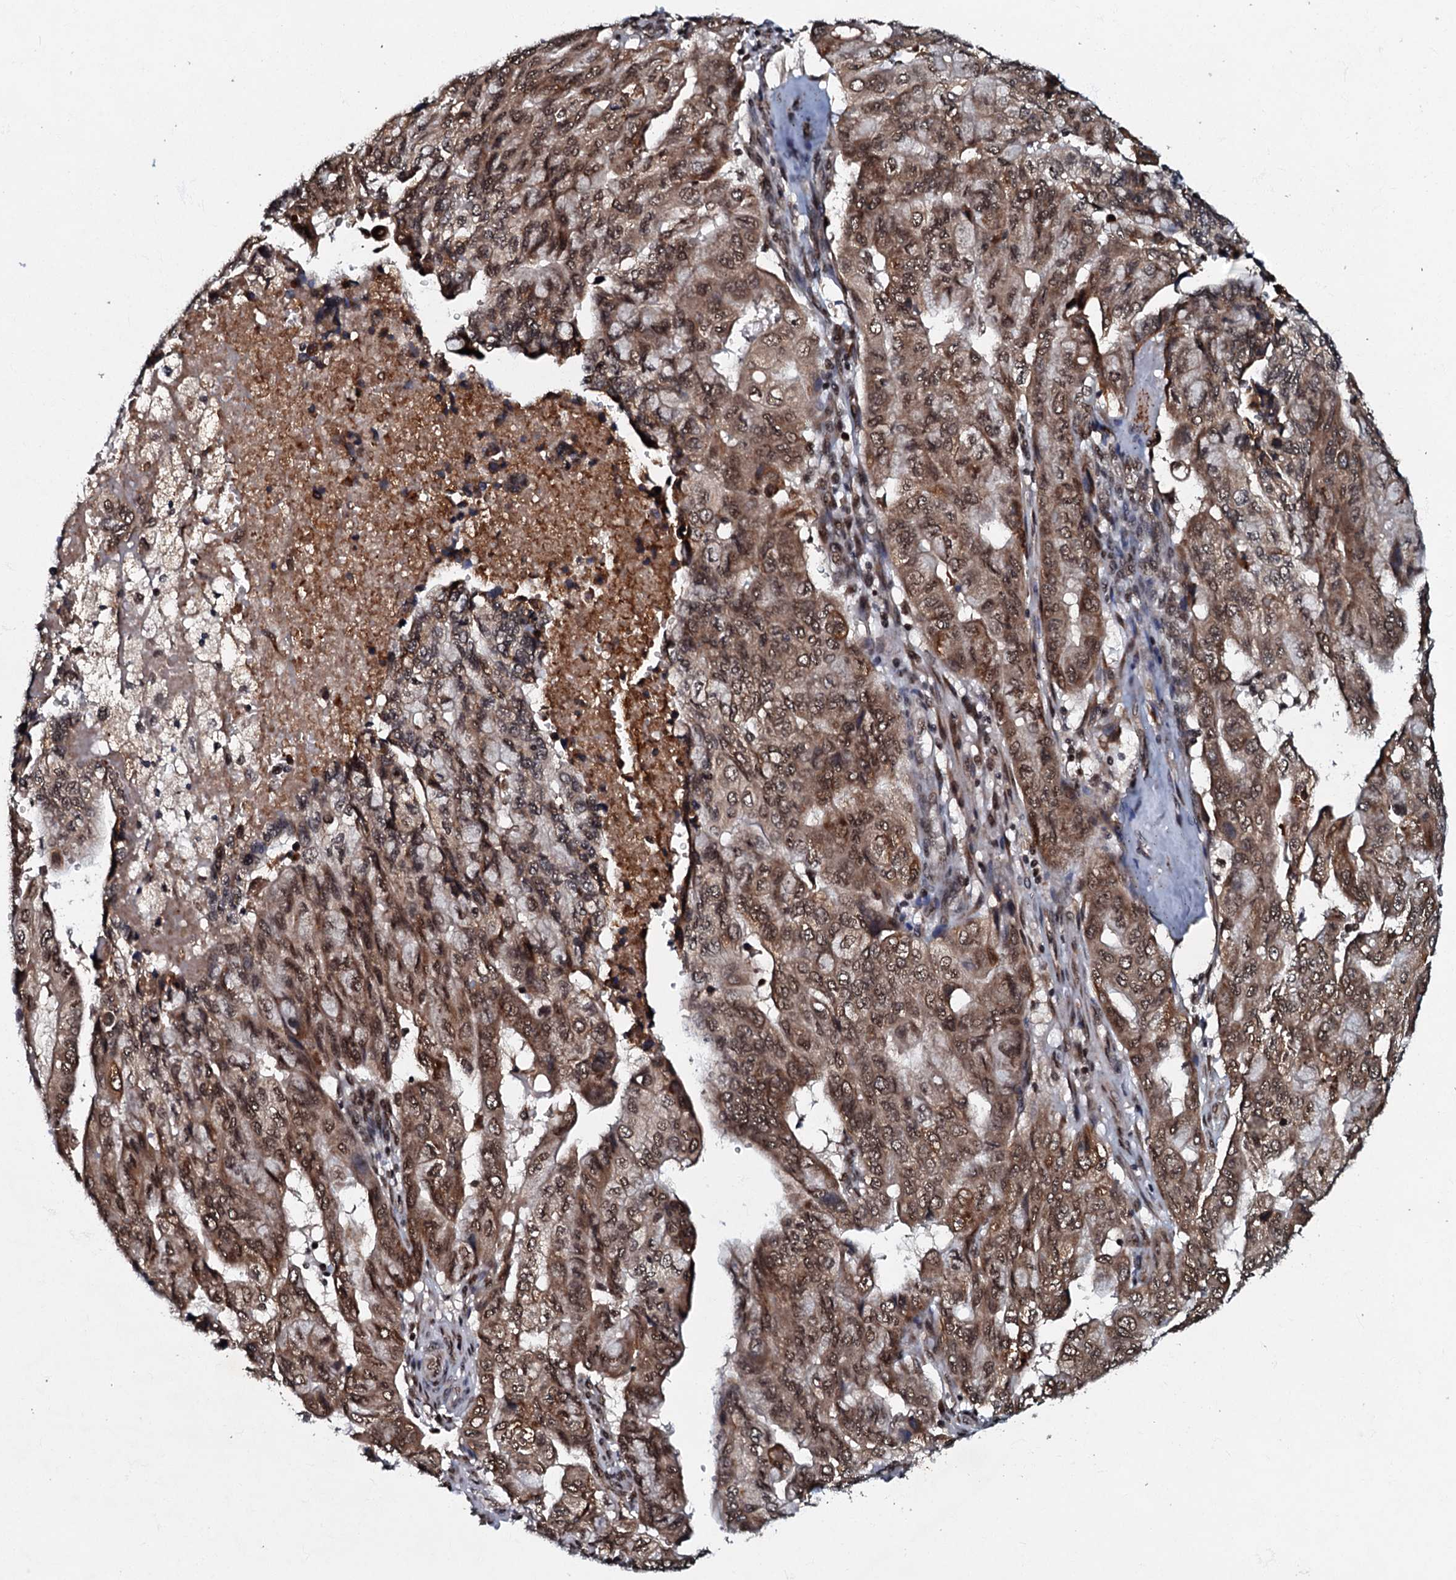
{"staining": {"intensity": "moderate", "quantity": ">75%", "location": "cytoplasmic/membranous,nuclear"}, "tissue": "pancreatic cancer", "cell_type": "Tumor cells", "image_type": "cancer", "snomed": [{"axis": "morphology", "description": "Adenocarcinoma, NOS"}, {"axis": "topography", "description": "Pancreas"}], "caption": "The image reveals immunohistochemical staining of pancreatic cancer (adenocarcinoma). There is moderate cytoplasmic/membranous and nuclear positivity is appreciated in approximately >75% of tumor cells.", "gene": "C18orf32", "patient": {"sex": "male", "age": 51}}